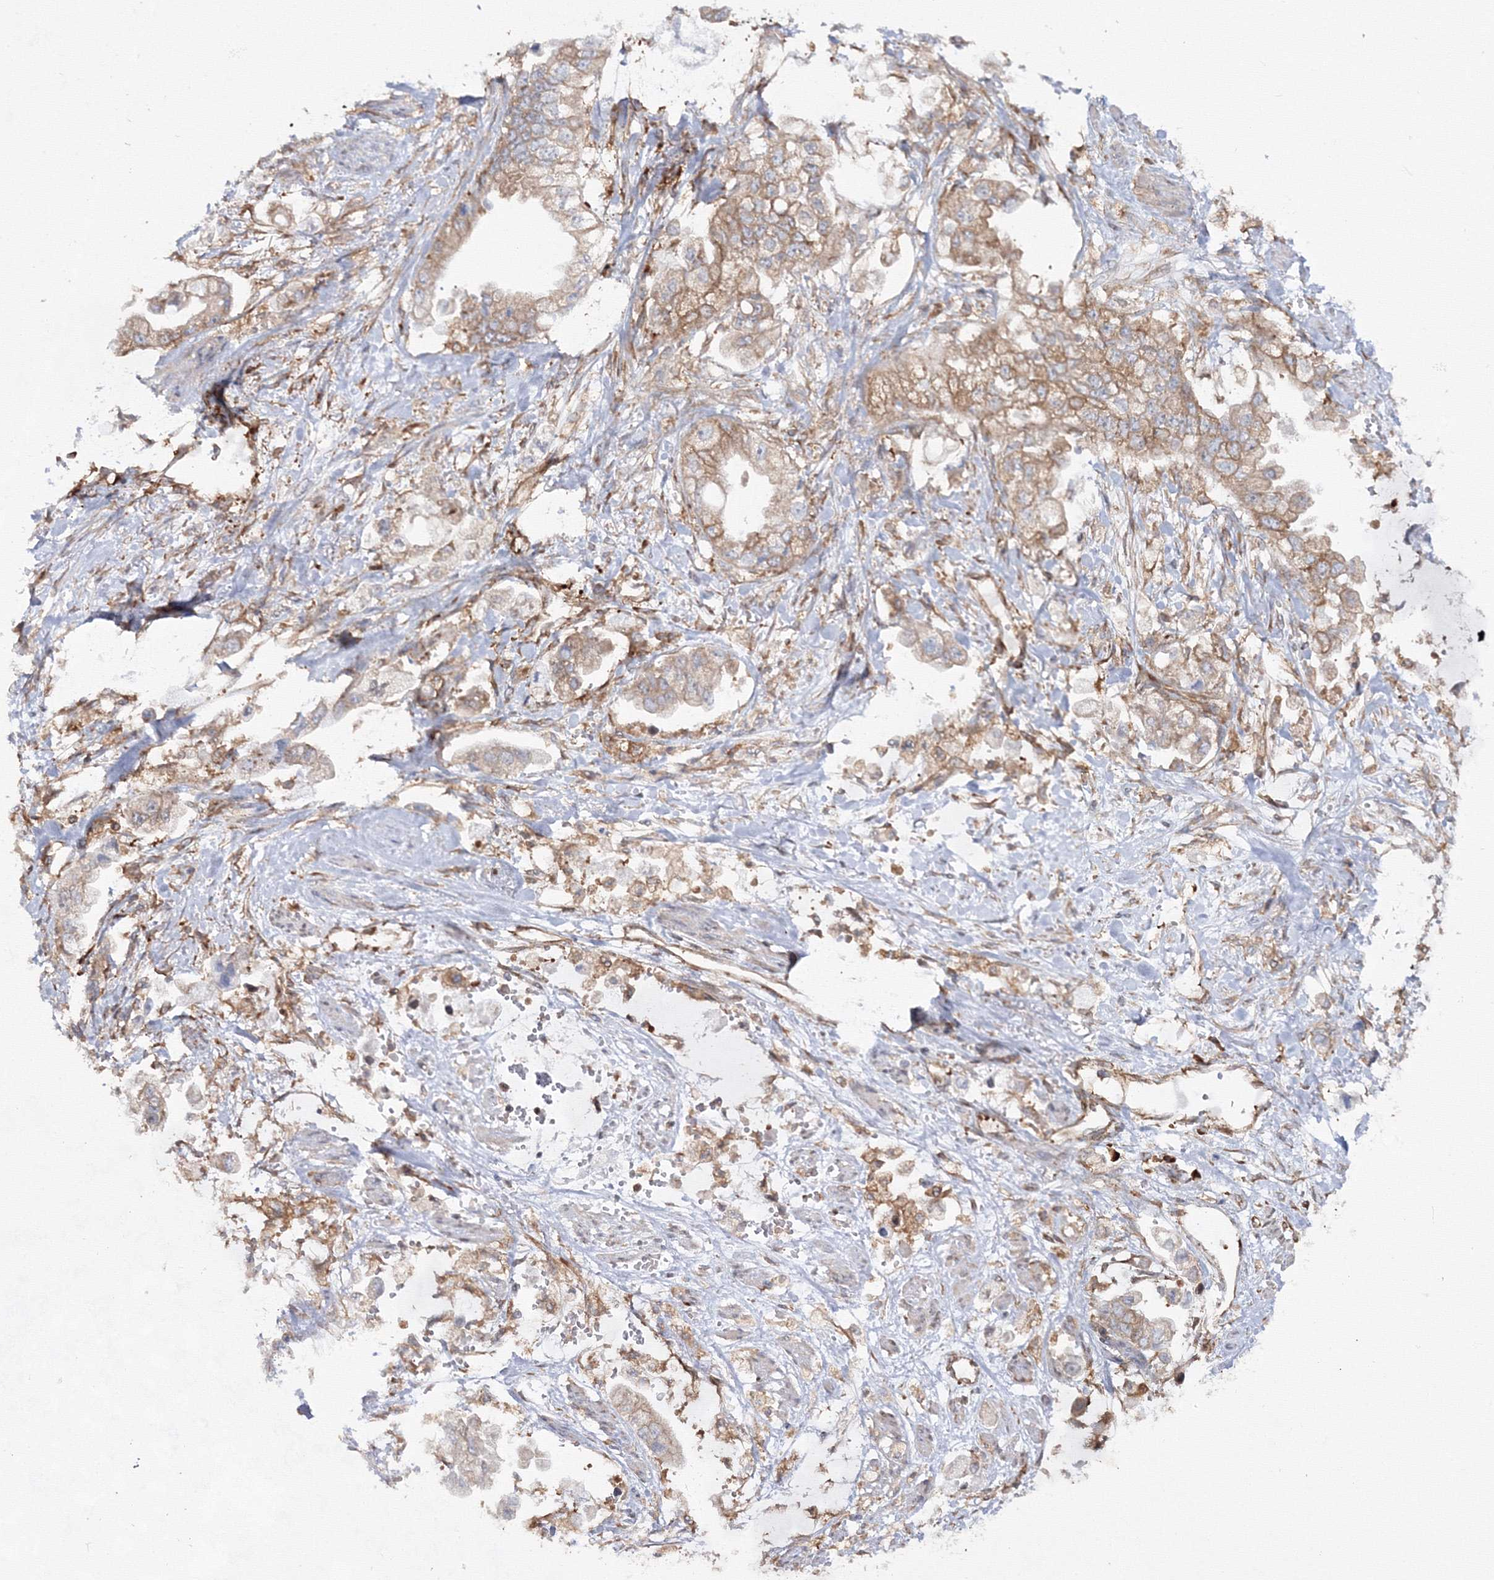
{"staining": {"intensity": "moderate", "quantity": ">75%", "location": "cytoplasmic/membranous"}, "tissue": "stomach cancer", "cell_type": "Tumor cells", "image_type": "cancer", "snomed": [{"axis": "morphology", "description": "Adenocarcinoma, NOS"}, {"axis": "topography", "description": "Stomach"}], "caption": "Immunohistochemical staining of human stomach cancer (adenocarcinoma) exhibits medium levels of moderate cytoplasmic/membranous protein staining in about >75% of tumor cells. The staining was performed using DAB to visualize the protein expression in brown, while the nuclei were stained in blue with hematoxylin (Magnification: 20x).", "gene": "HARS1", "patient": {"sex": "male", "age": 62}}